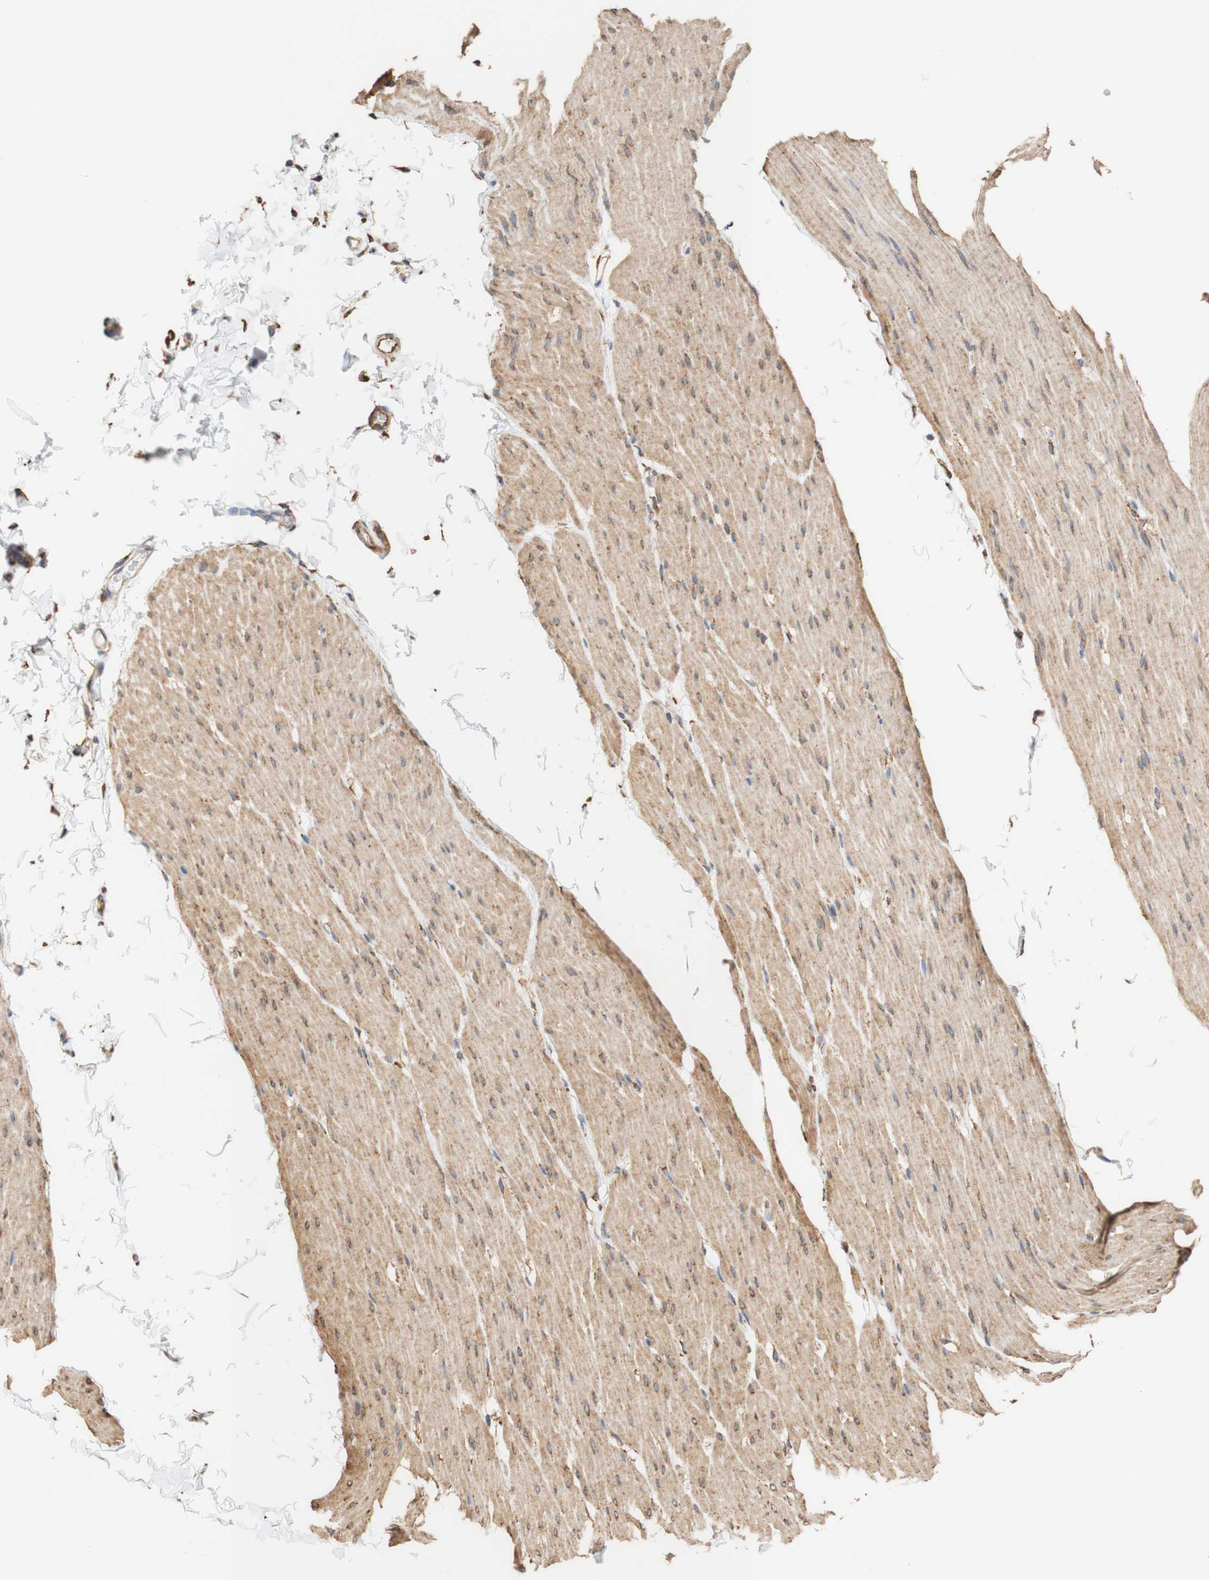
{"staining": {"intensity": "moderate", "quantity": ">75%", "location": "cytoplasmic/membranous"}, "tissue": "smooth muscle", "cell_type": "Smooth muscle cells", "image_type": "normal", "snomed": [{"axis": "morphology", "description": "Normal tissue, NOS"}, {"axis": "topography", "description": "Smooth muscle"}, {"axis": "topography", "description": "Colon"}], "caption": "This is a micrograph of immunohistochemistry staining of unremarkable smooth muscle, which shows moderate positivity in the cytoplasmic/membranous of smooth muscle cells.", "gene": "EIF2AK4", "patient": {"sex": "male", "age": 67}}